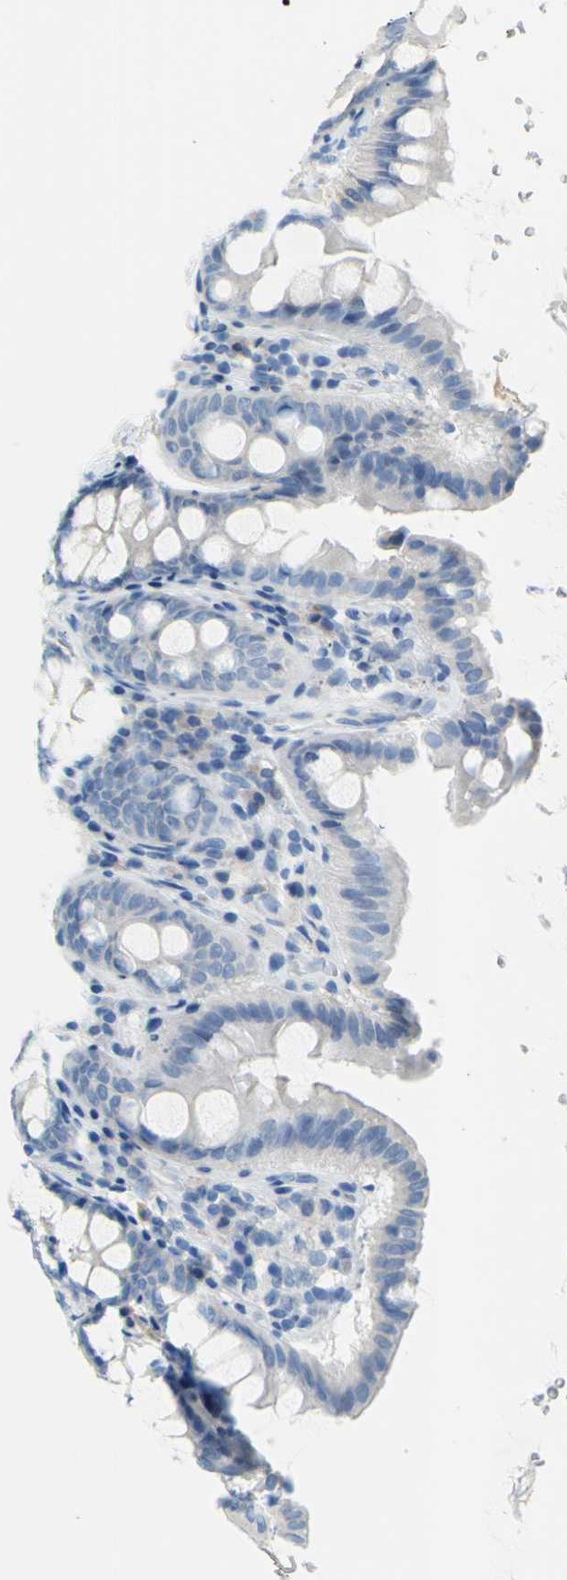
{"staining": {"intensity": "negative", "quantity": "none", "location": "none"}, "tissue": "colon", "cell_type": "Endothelial cells", "image_type": "normal", "snomed": [{"axis": "morphology", "description": "Normal tissue, NOS"}, {"axis": "topography", "description": "Colon"}], "caption": "High power microscopy photomicrograph of an immunohistochemistry histopathology image of unremarkable colon, revealing no significant expression in endothelial cells. (Immunohistochemistry, brightfield microscopy, high magnification).", "gene": "DCT", "patient": {"sex": "female", "age": 61}}